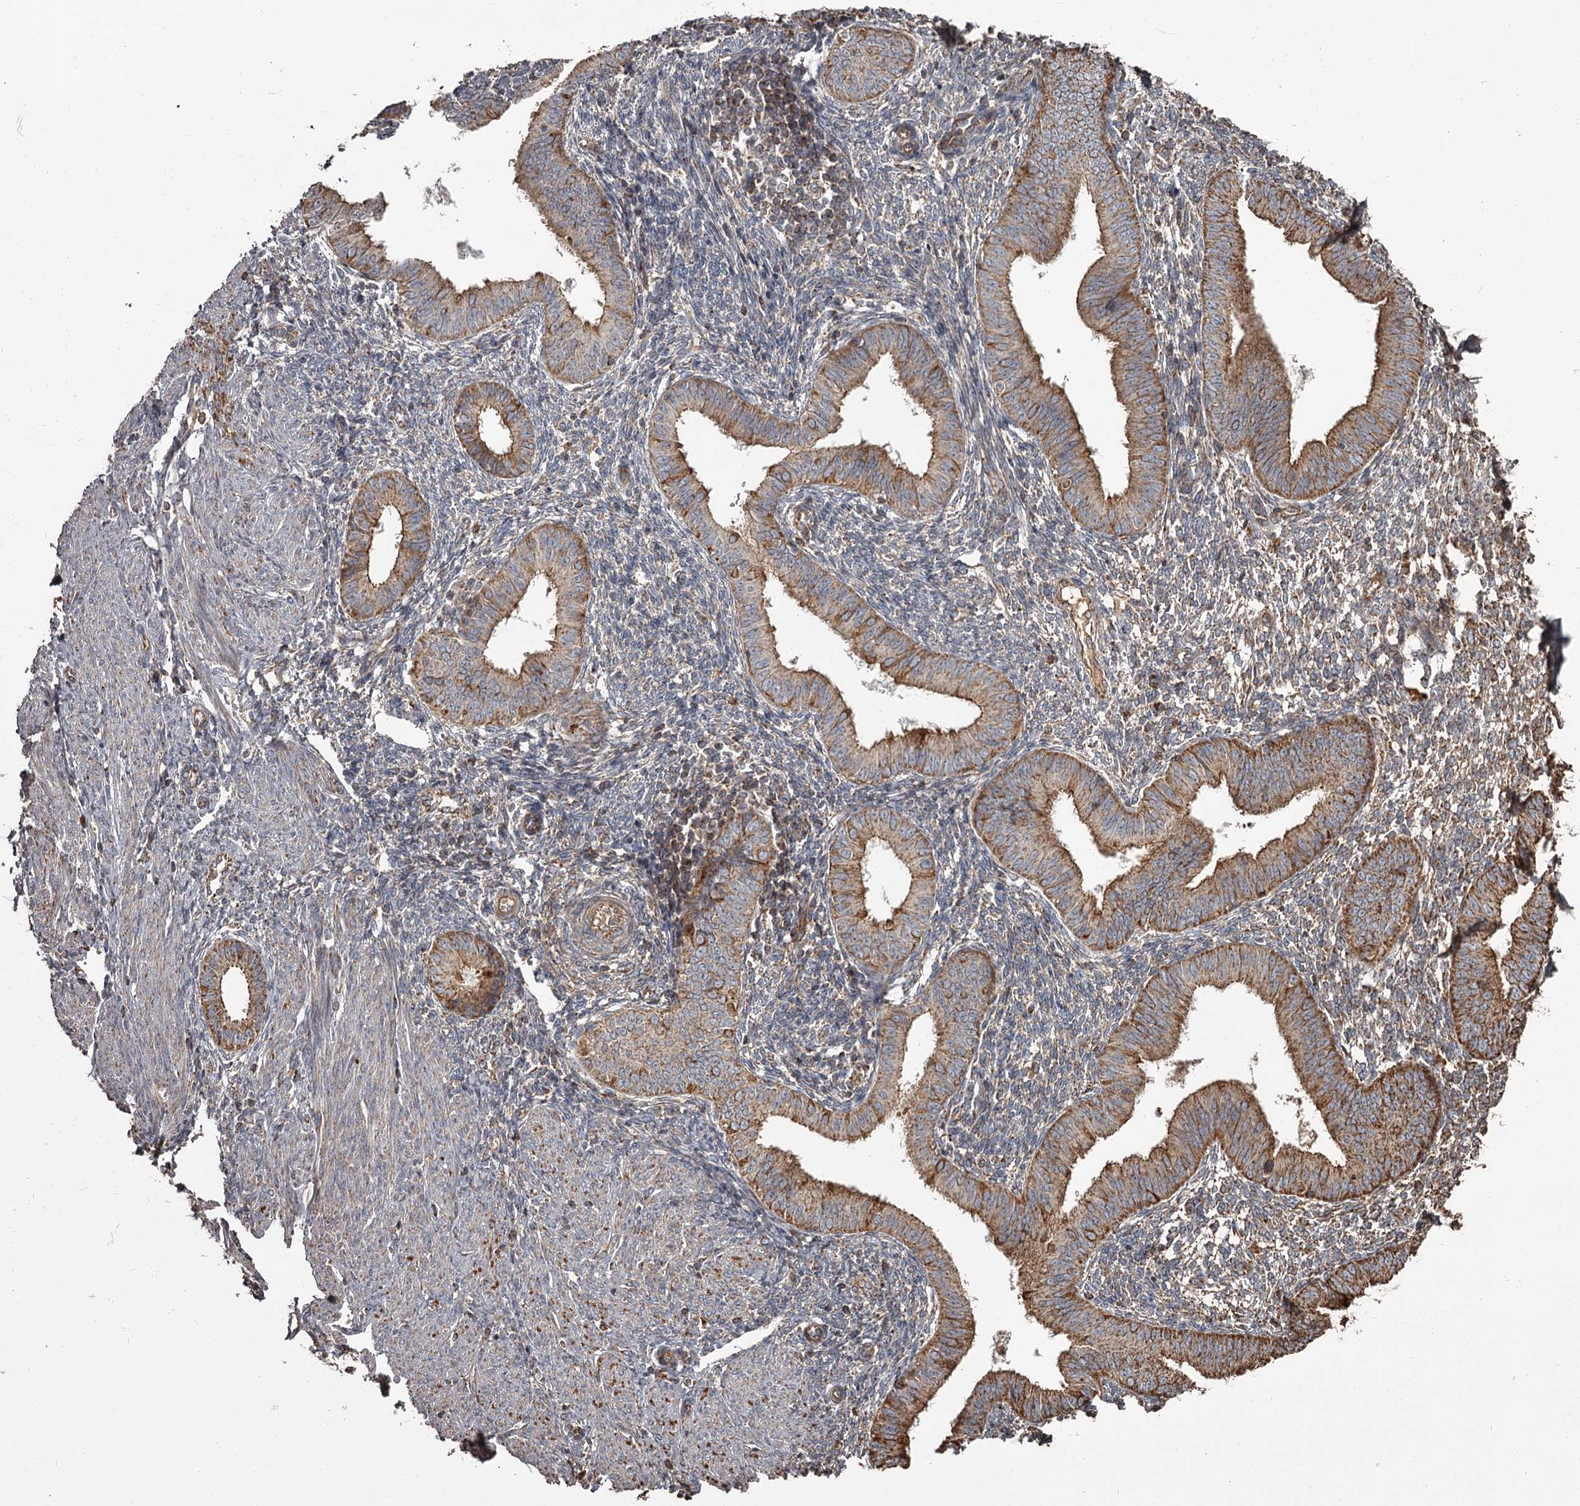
{"staining": {"intensity": "moderate", "quantity": "25%-75%", "location": "cytoplasmic/membranous"}, "tissue": "endometrium", "cell_type": "Cells in endometrial stroma", "image_type": "normal", "snomed": [{"axis": "morphology", "description": "Normal tissue, NOS"}, {"axis": "topography", "description": "Uterus"}, {"axis": "topography", "description": "Endometrium"}], "caption": "Endometrium stained for a protein (brown) demonstrates moderate cytoplasmic/membranous positive expression in approximately 25%-75% of cells in endometrial stroma.", "gene": "THAP9", "patient": {"sex": "female", "age": 48}}